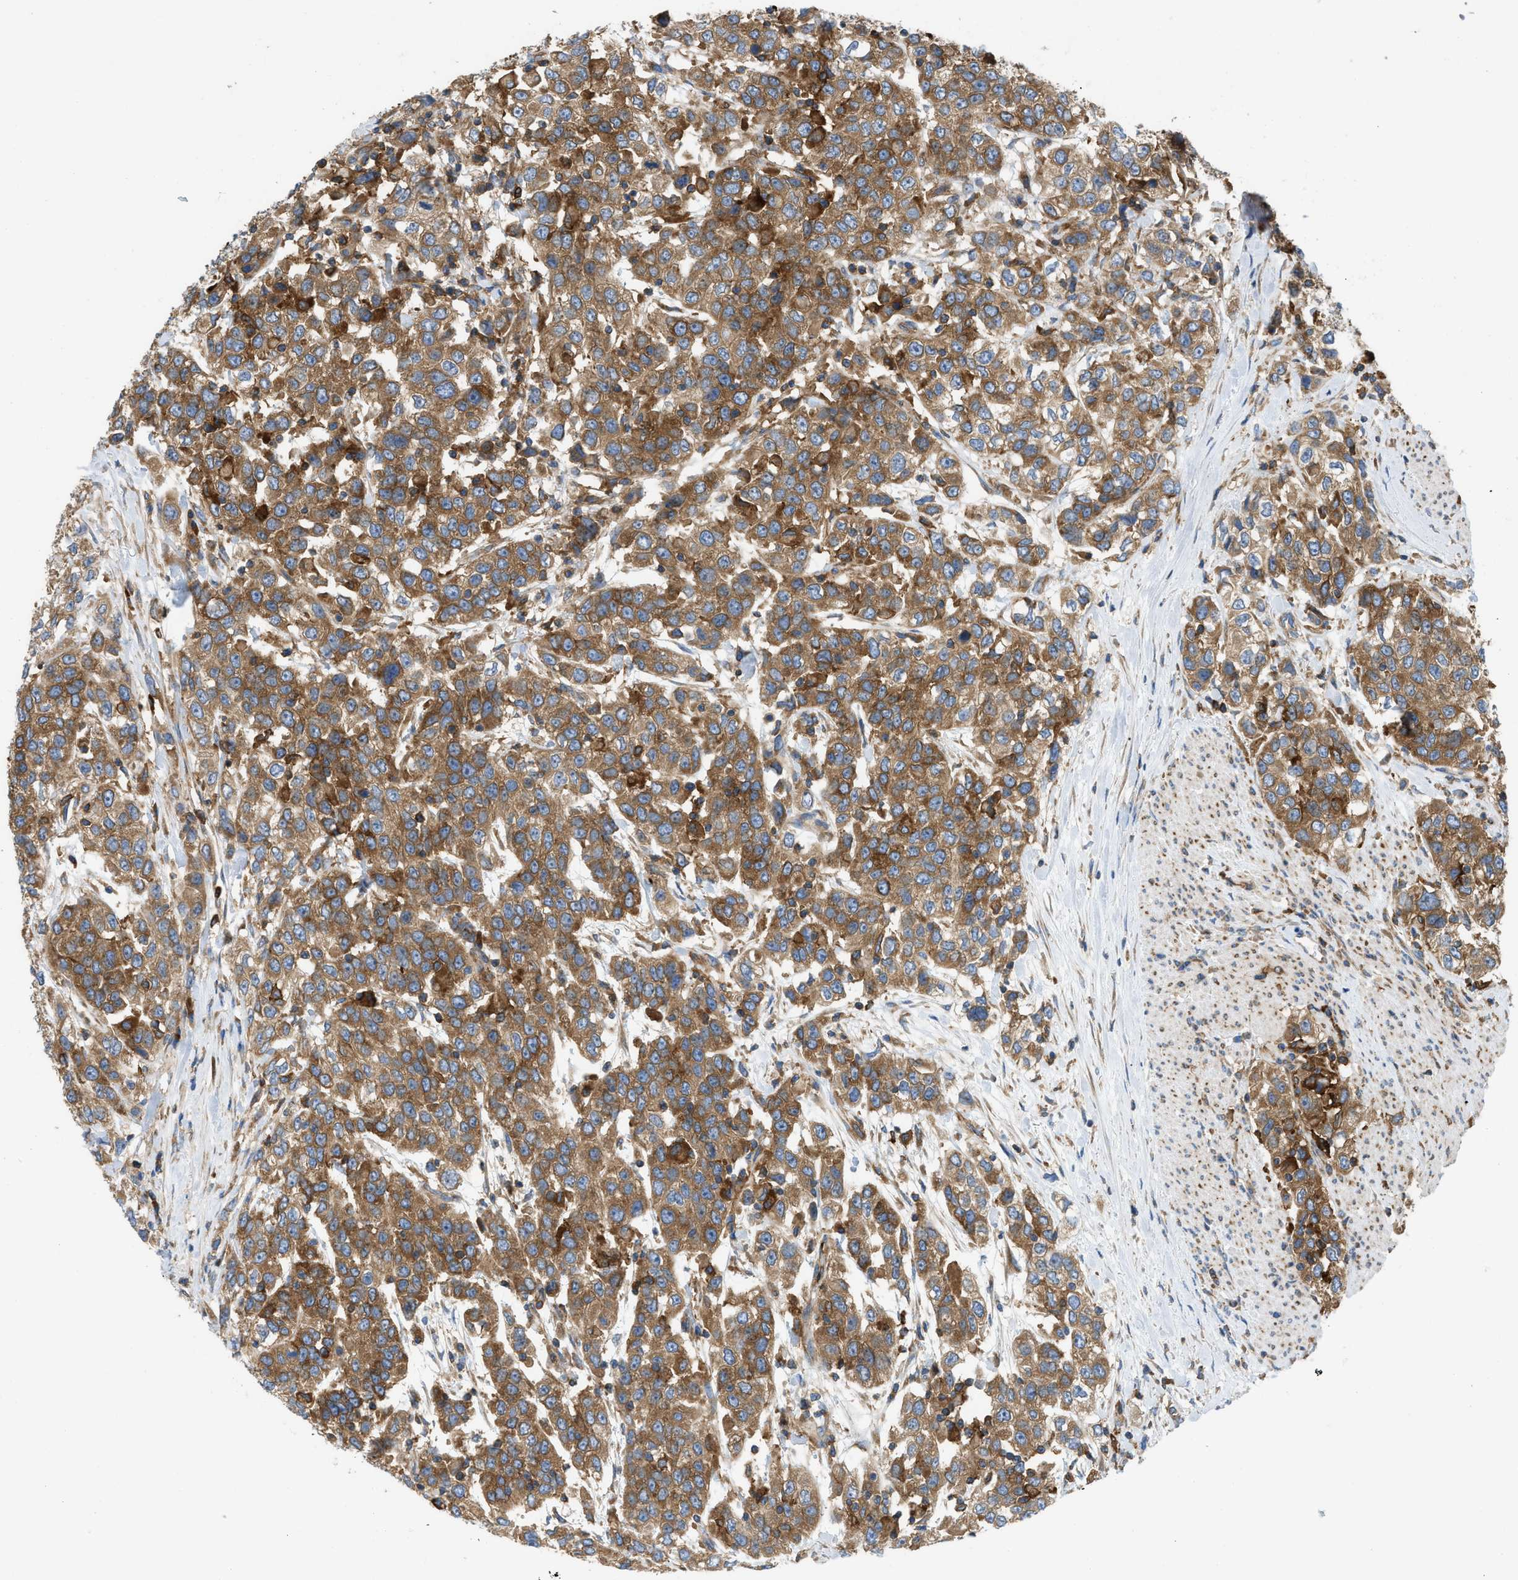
{"staining": {"intensity": "moderate", "quantity": ">75%", "location": "cytoplasmic/membranous"}, "tissue": "urothelial cancer", "cell_type": "Tumor cells", "image_type": "cancer", "snomed": [{"axis": "morphology", "description": "Urothelial carcinoma, High grade"}, {"axis": "topography", "description": "Urinary bladder"}], "caption": "There is medium levels of moderate cytoplasmic/membranous positivity in tumor cells of urothelial carcinoma (high-grade), as demonstrated by immunohistochemical staining (brown color).", "gene": "GPAT4", "patient": {"sex": "female", "age": 80}}